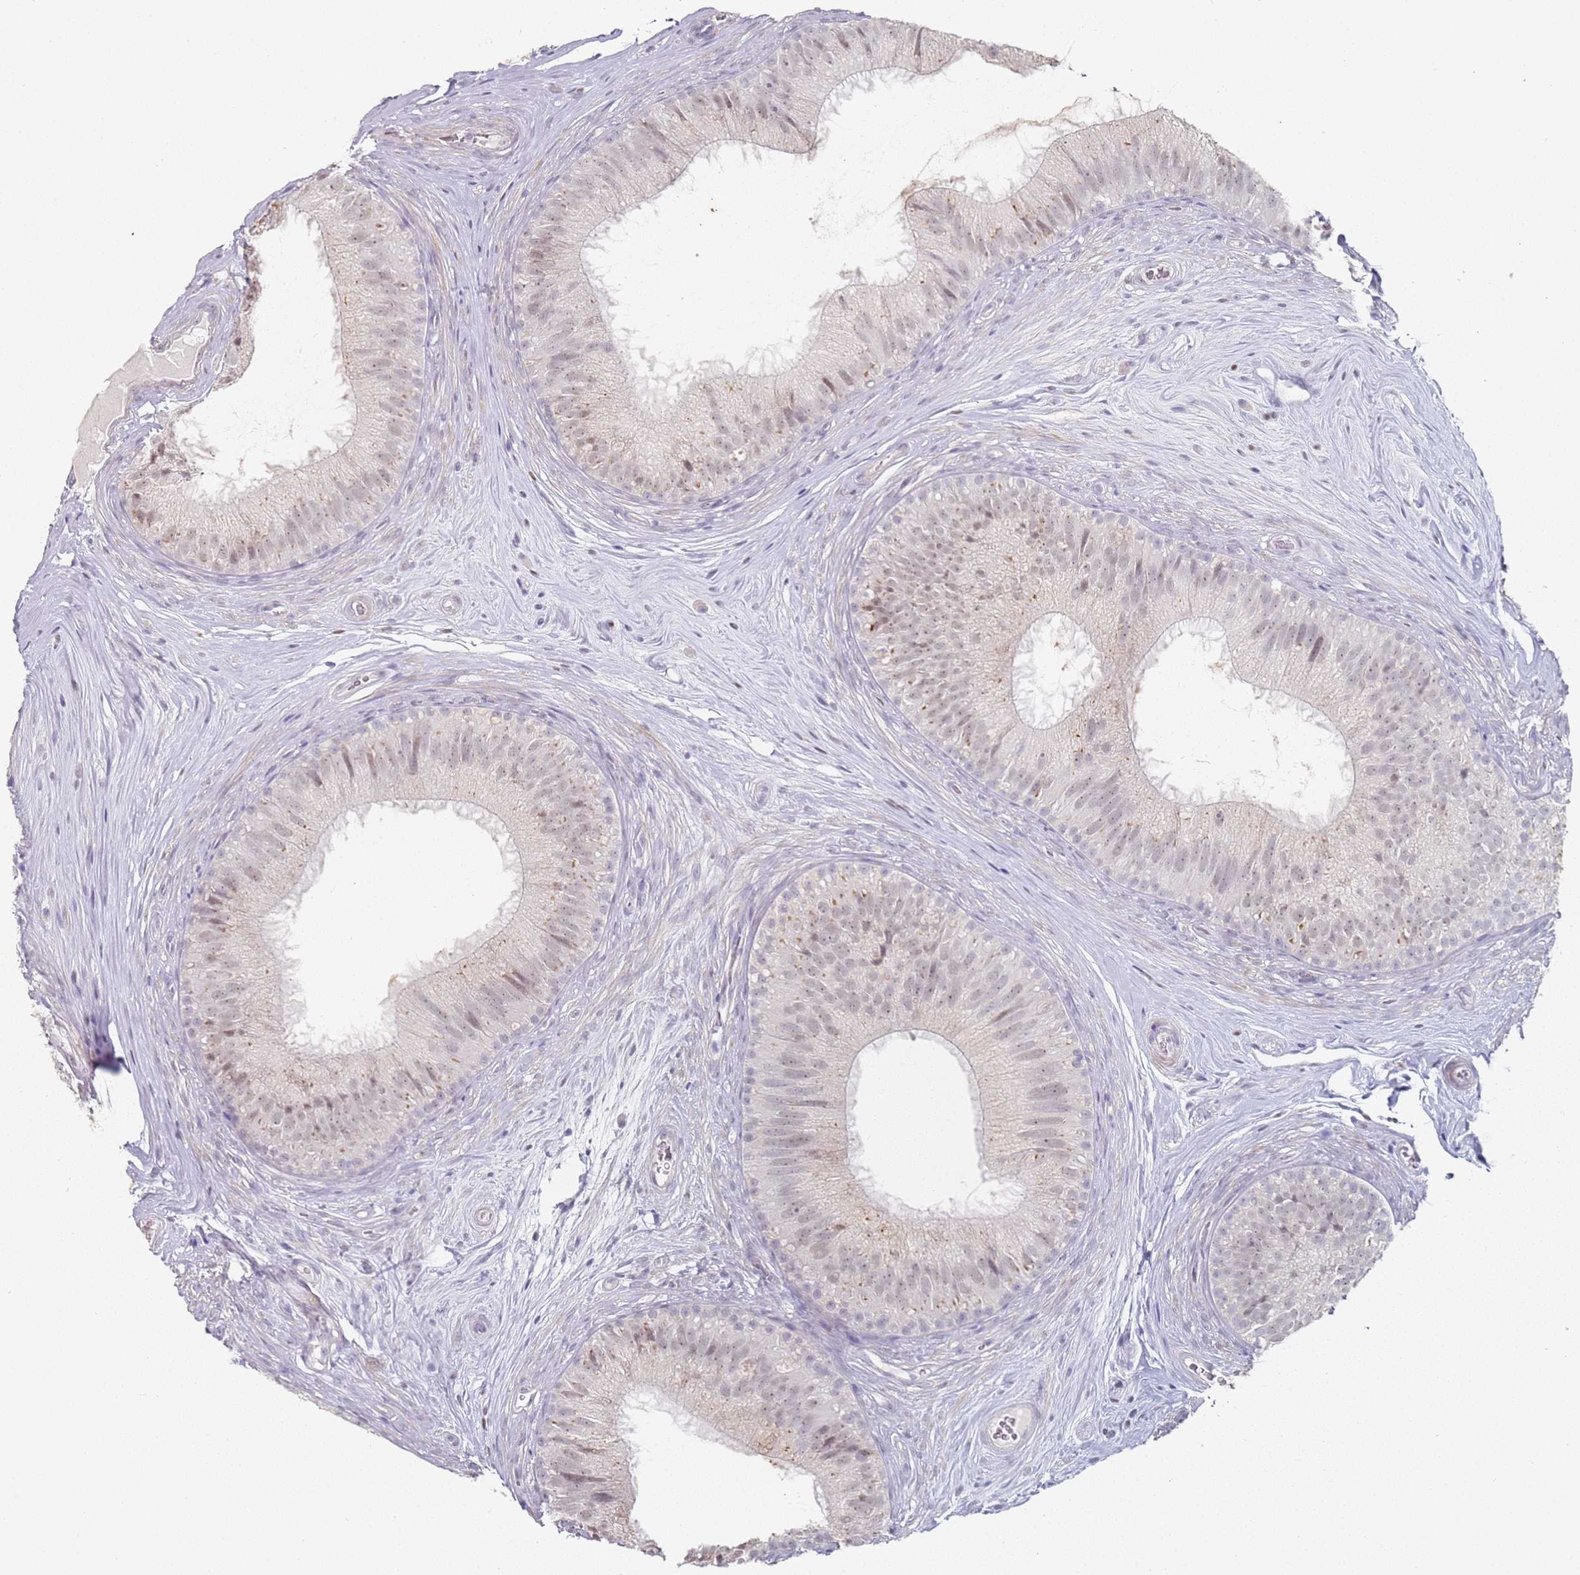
{"staining": {"intensity": "weak", "quantity": "25%-75%", "location": "nuclear"}, "tissue": "epididymis", "cell_type": "Glandular cells", "image_type": "normal", "snomed": [{"axis": "morphology", "description": "Normal tissue, NOS"}, {"axis": "topography", "description": "Epididymis"}], "caption": "Weak nuclear positivity for a protein is appreciated in approximately 25%-75% of glandular cells of unremarkable epididymis using IHC.", "gene": "DNAH11", "patient": {"sex": "male", "age": 34}}